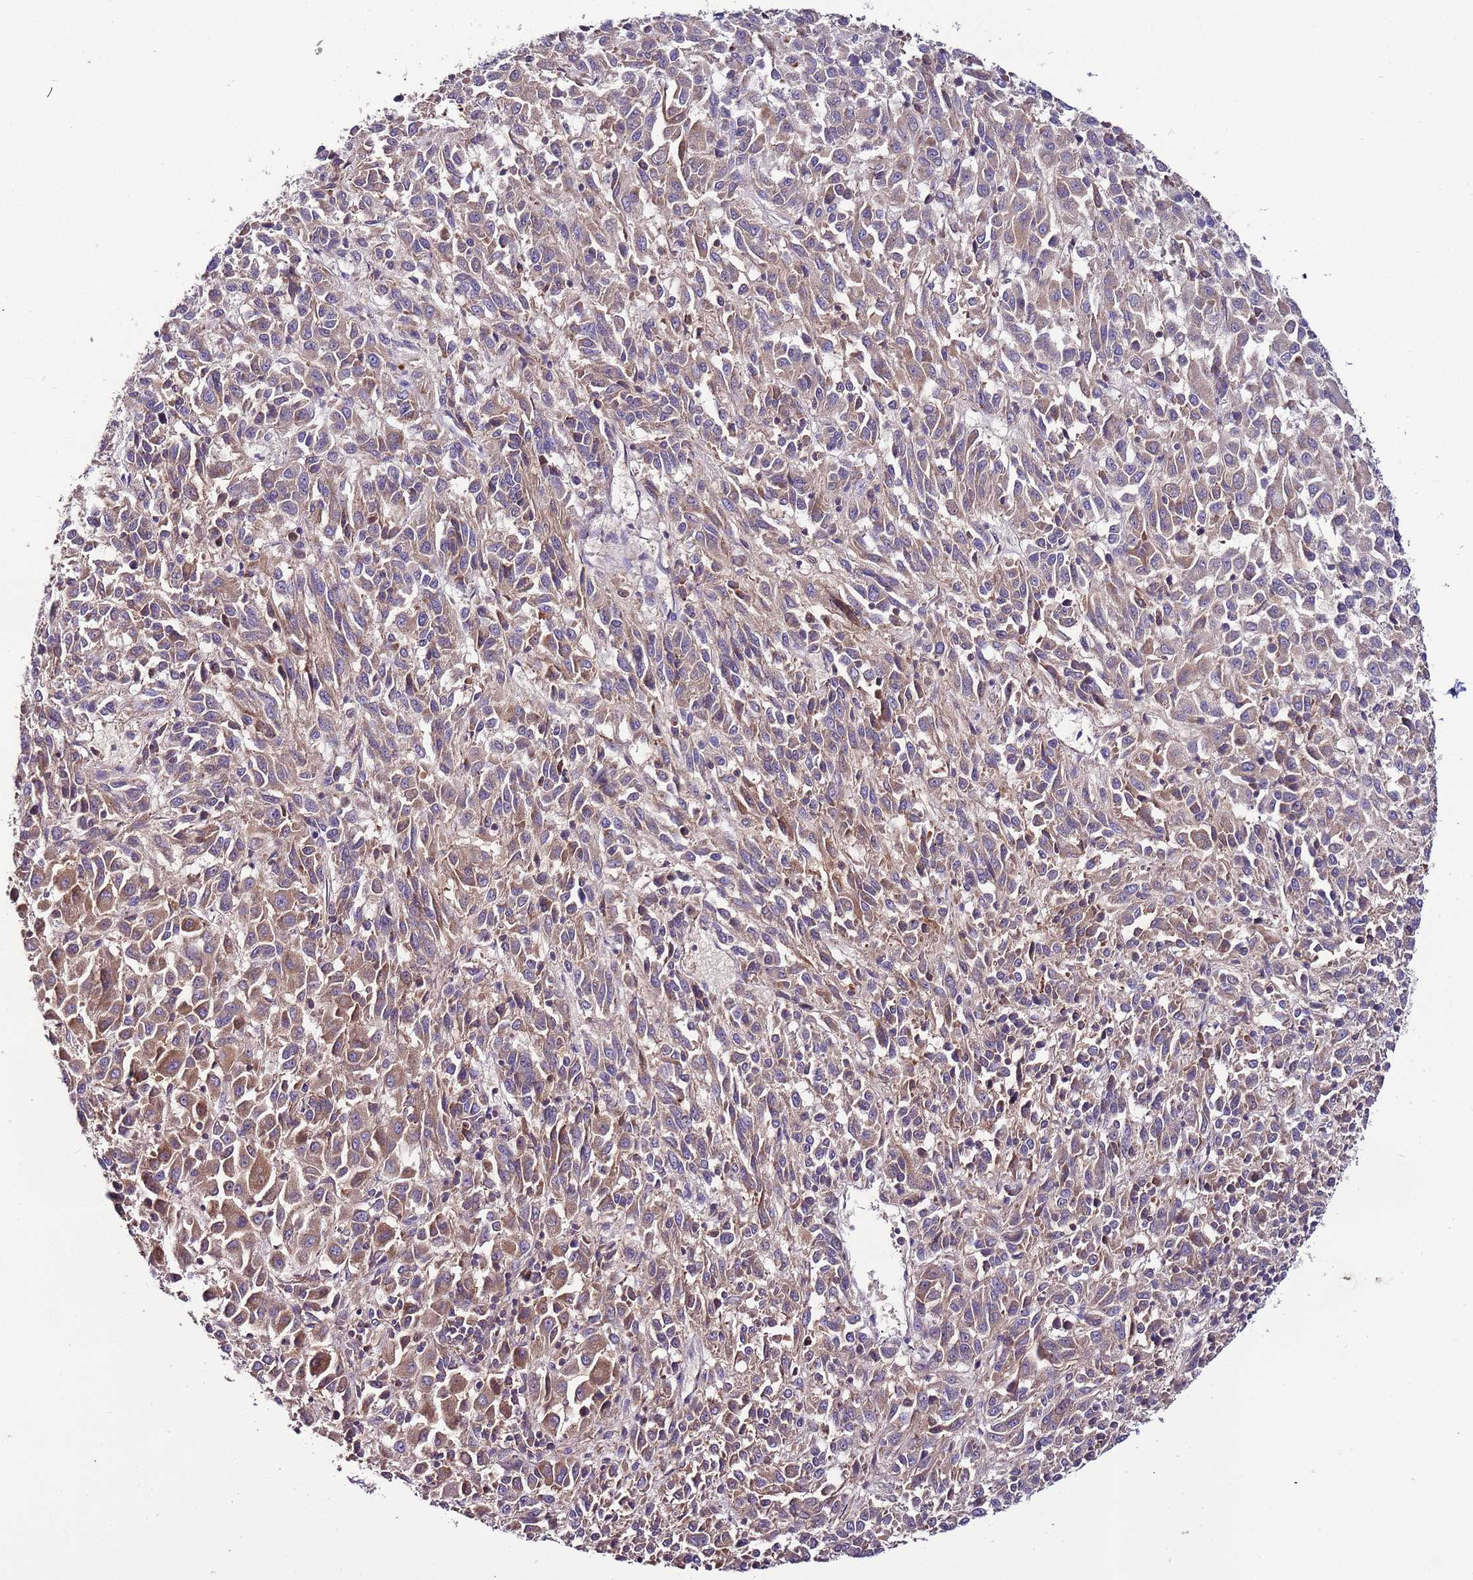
{"staining": {"intensity": "moderate", "quantity": "<25%", "location": "cytoplasmic/membranous"}, "tissue": "melanoma", "cell_type": "Tumor cells", "image_type": "cancer", "snomed": [{"axis": "morphology", "description": "Malignant melanoma, Metastatic site"}, {"axis": "topography", "description": "Lung"}], "caption": "A brown stain shows moderate cytoplasmic/membranous staining of a protein in malignant melanoma (metastatic site) tumor cells.", "gene": "IGIP", "patient": {"sex": "male", "age": 64}}